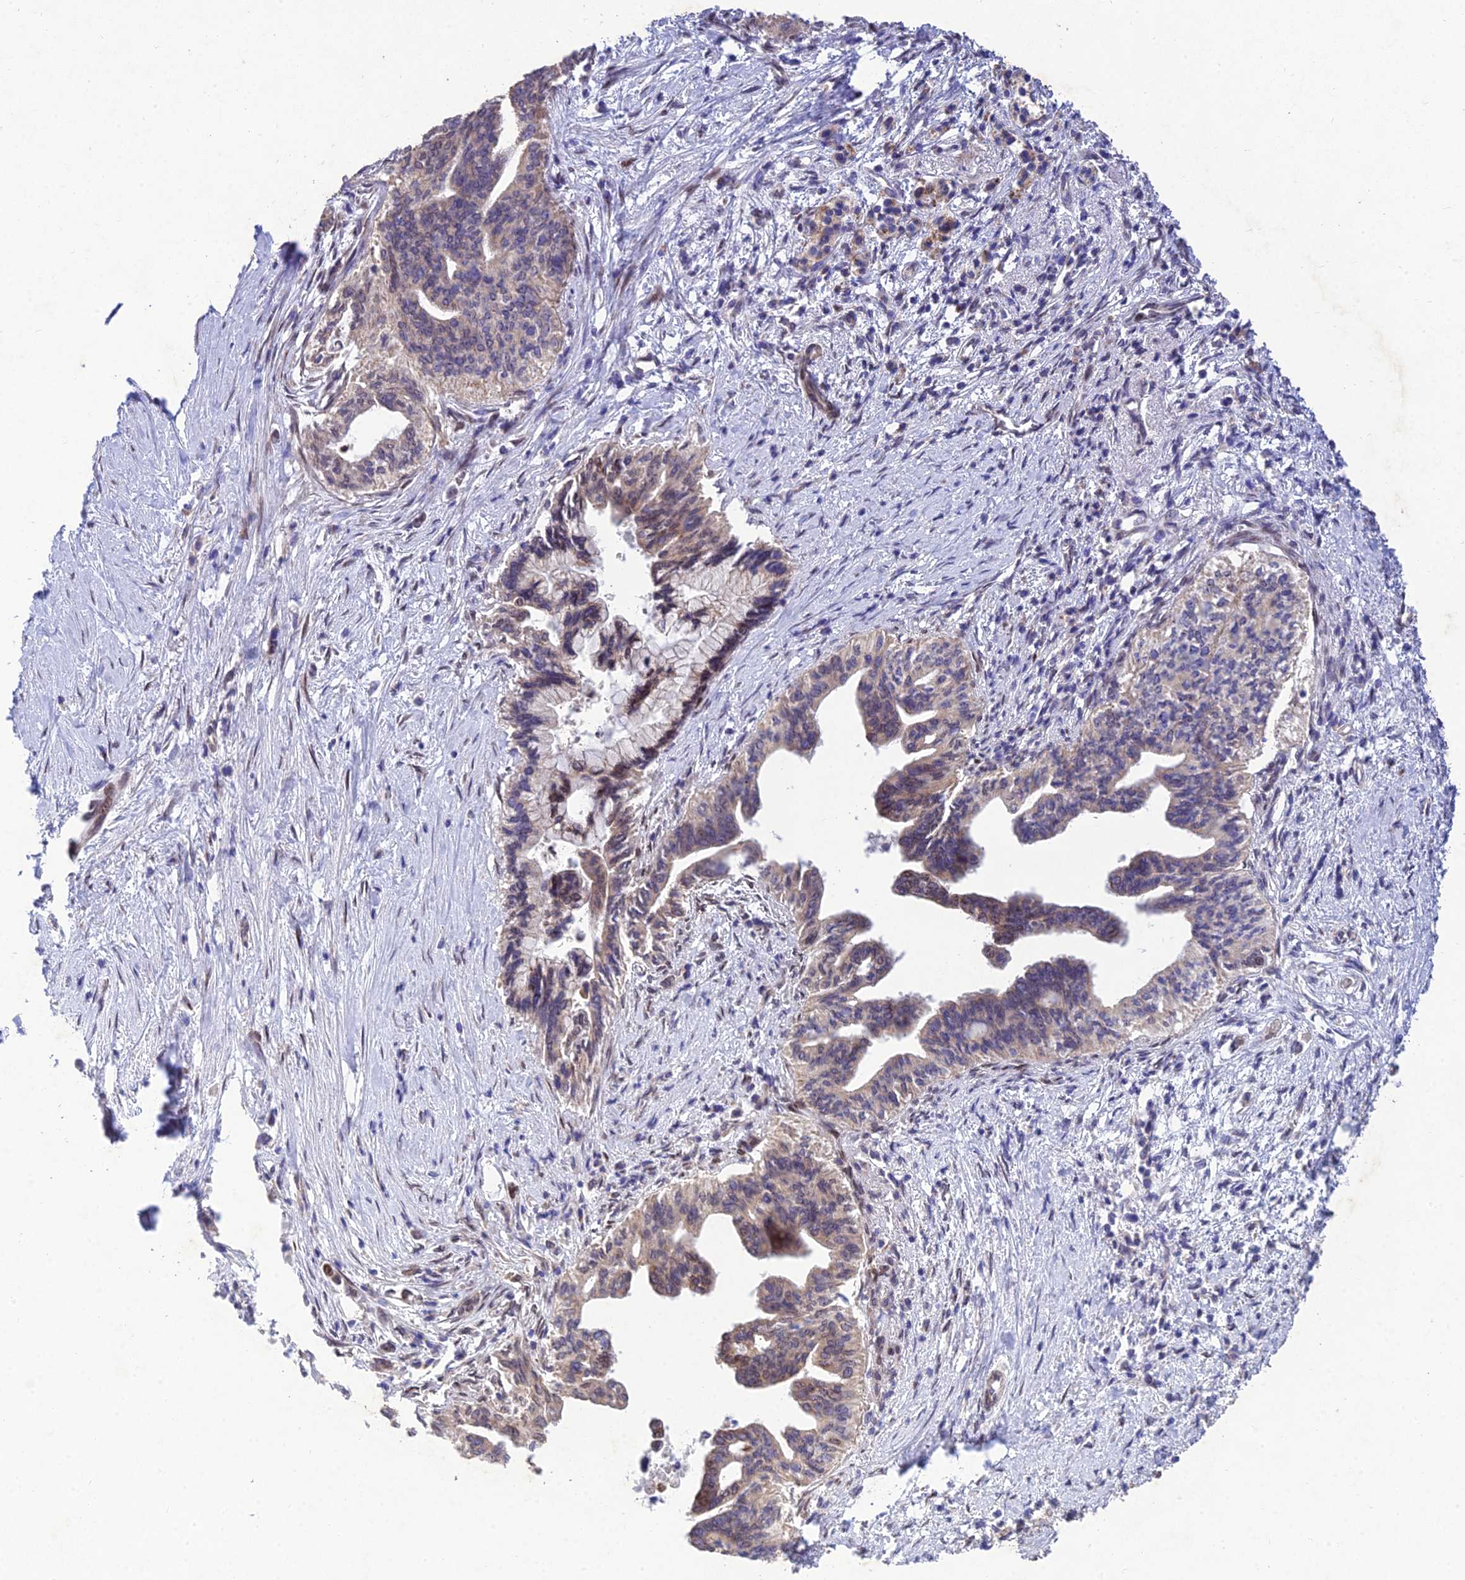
{"staining": {"intensity": "weak", "quantity": "<25%", "location": "cytoplasmic/membranous"}, "tissue": "pancreatic cancer", "cell_type": "Tumor cells", "image_type": "cancer", "snomed": [{"axis": "morphology", "description": "Adenocarcinoma, NOS"}, {"axis": "topography", "description": "Pancreas"}], "caption": "Photomicrograph shows no significant protein positivity in tumor cells of adenocarcinoma (pancreatic).", "gene": "MGAT2", "patient": {"sex": "female", "age": 83}}